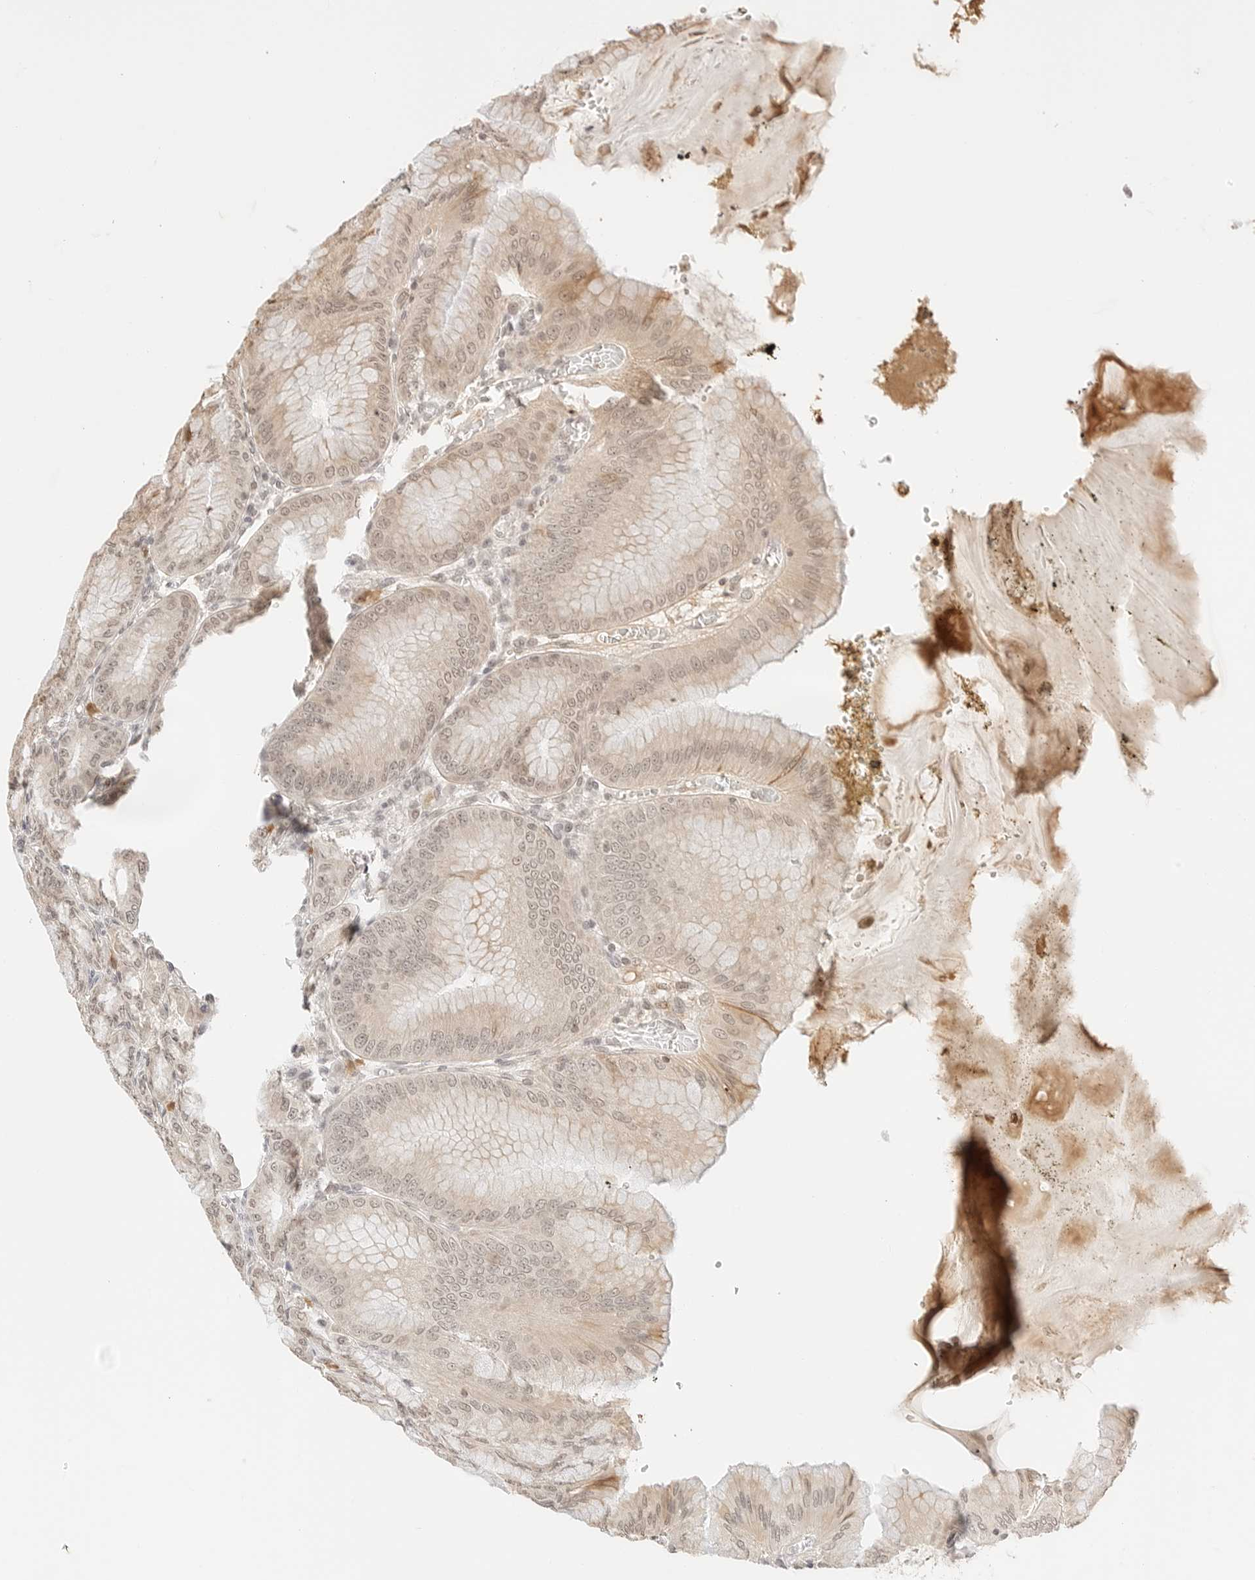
{"staining": {"intensity": "weak", "quantity": ">75%", "location": "cytoplasmic/membranous,nuclear"}, "tissue": "stomach", "cell_type": "Glandular cells", "image_type": "normal", "snomed": [{"axis": "morphology", "description": "Normal tissue, NOS"}, {"axis": "topography", "description": "Stomach, lower"}], "caption": "About >75% of glandular cells in unremarkable human stomach demonstrate weak cytoplasmic/membranous,nuclear protein positivity as visualized by brown immunohistochemical staining.", "gene": "SEPTIN4", "patient": {"sex": "male", "age": 71}}